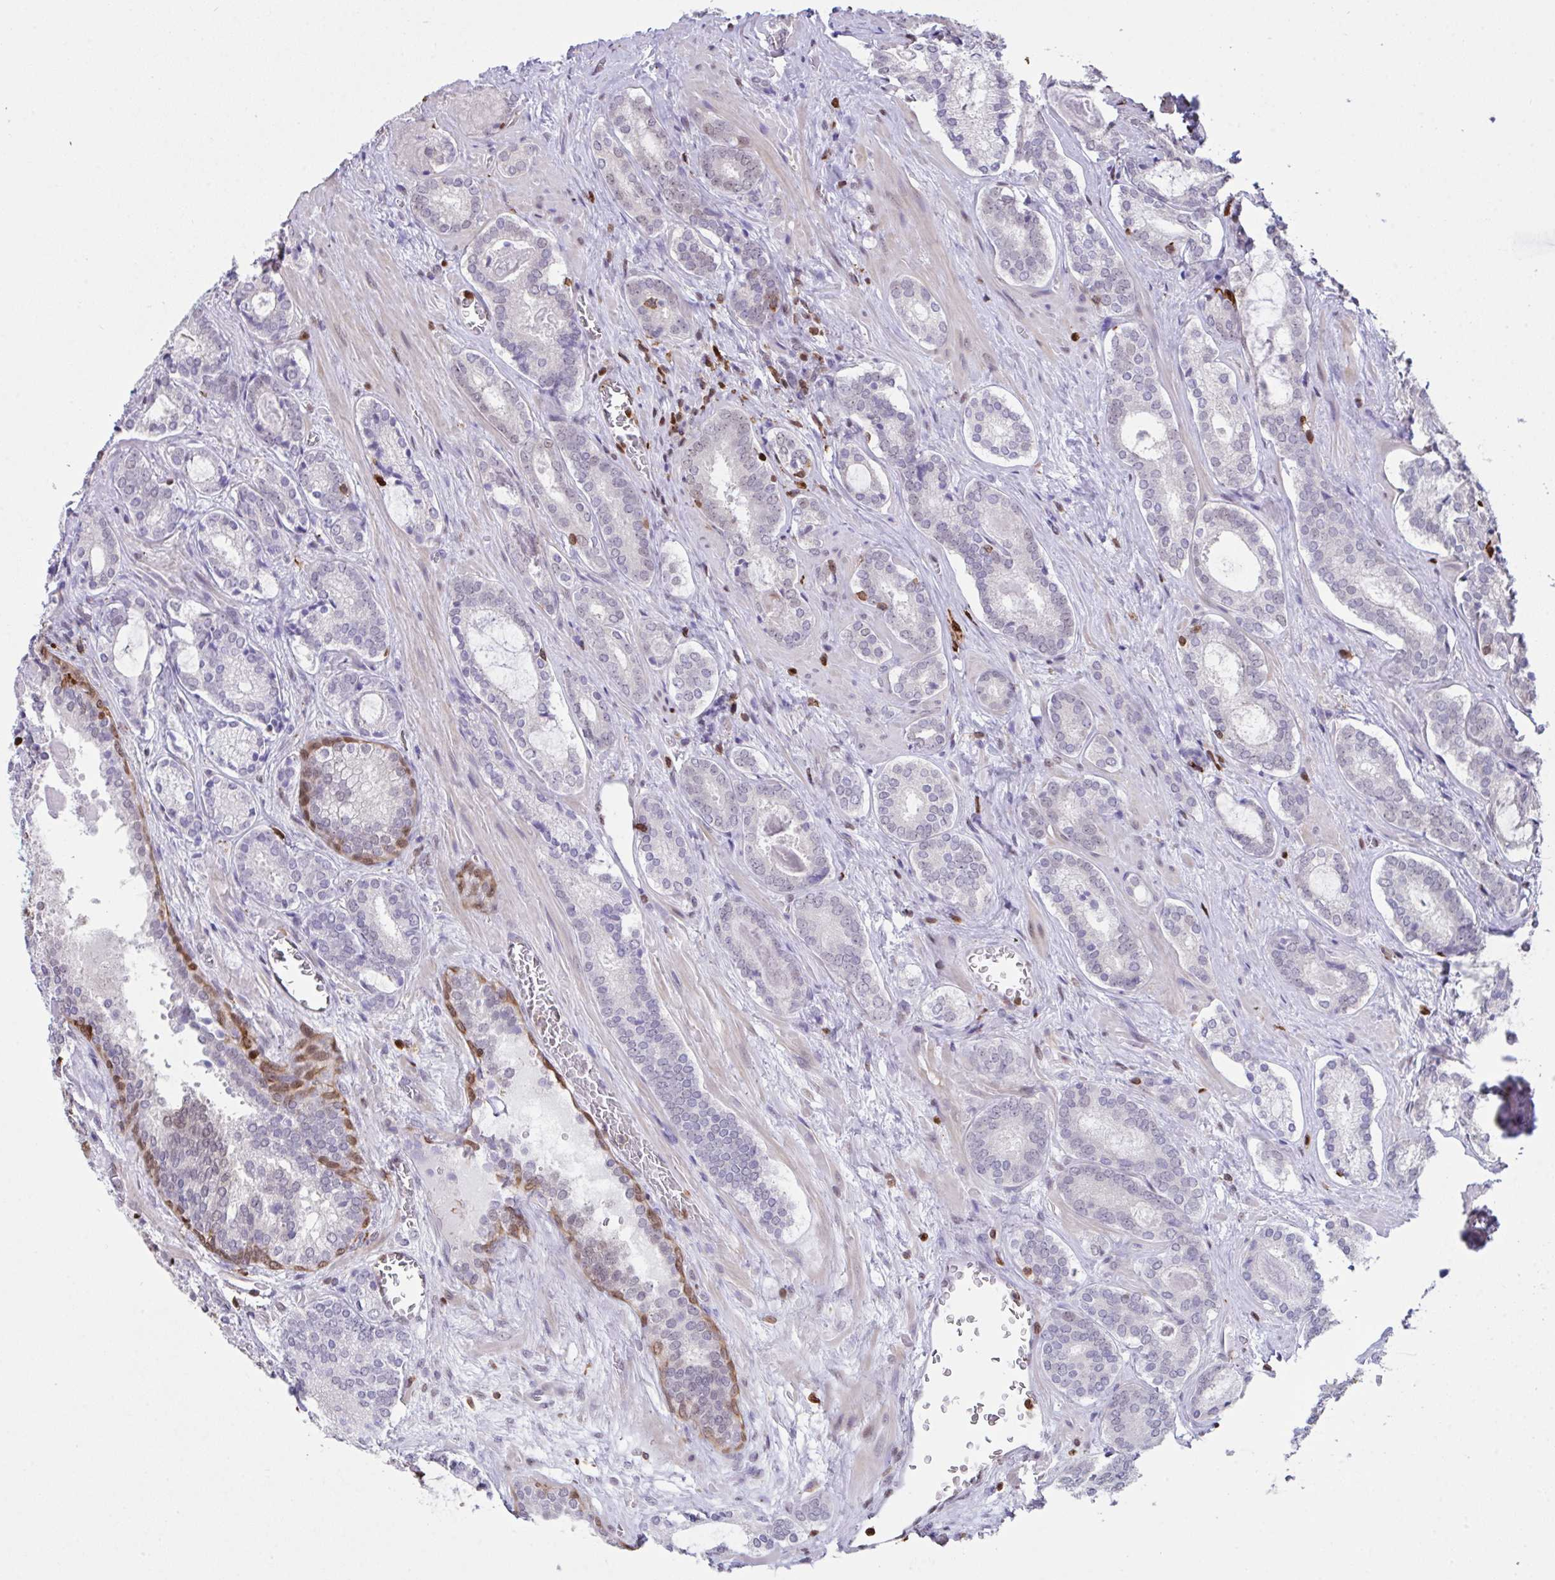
{"staining": {"intensity": "negative", "quantity": "none", "location": "none"}, "tissue": "prostate cancer", "cell_type": "Tumor cells", "image_type": "cancer", "snomed": [{"axis": "morphology", "description": "Adenocarcinoma, Low grade"}, {"axis": "topography", "description": "Prostate"}], "caption": "Tumor cells show no significant staining in prostate cancer (low-grade adenocarcinoma).", "gene": "BTBD10", "patient": {"sex": "male", "age": 62}}